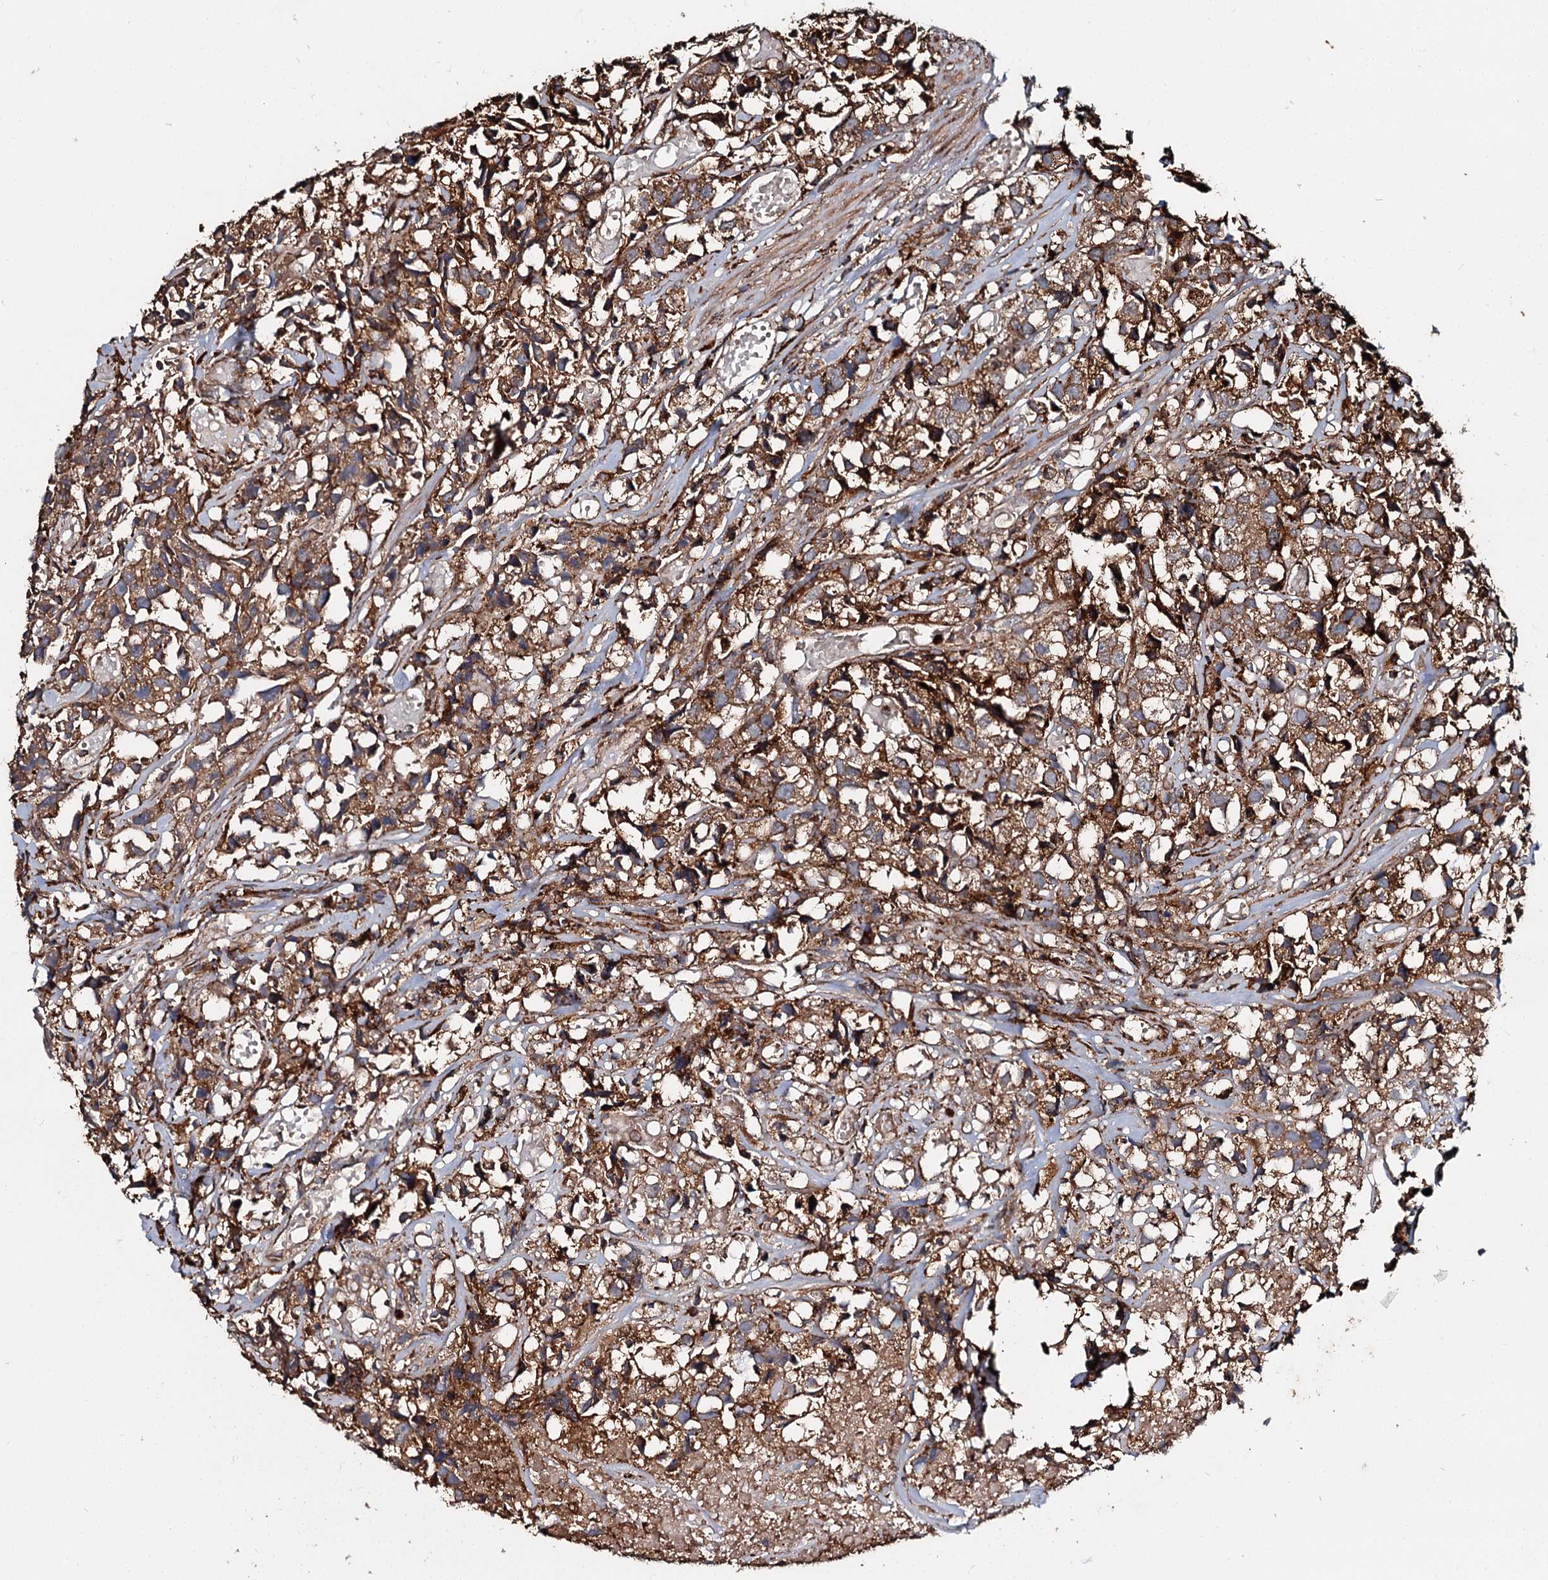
{"staining": {"intensity": "moderate", "quantity": ">75%", "location": "cytoplasmic/membranous"}, "tissue": "urothelial cancer", "cell_type": "Tumor cells", "image_type": "cancer", "snomed": [{"axis": "morphology", "description": "Urothelial carcinoma, High grade"}, {"axis": "topography", "description": "Urinary bladder"}], "caption": "A medium amount of moderate cytoplasmic/membranous staining is identified in approximately >75% of tumor cells in urothelial cancer tissue. (brown staining indicates protein expression, while blue staining denotes nuclei).", "gene": "WDR73", "patient": {"sex": "female", "age": 75}}